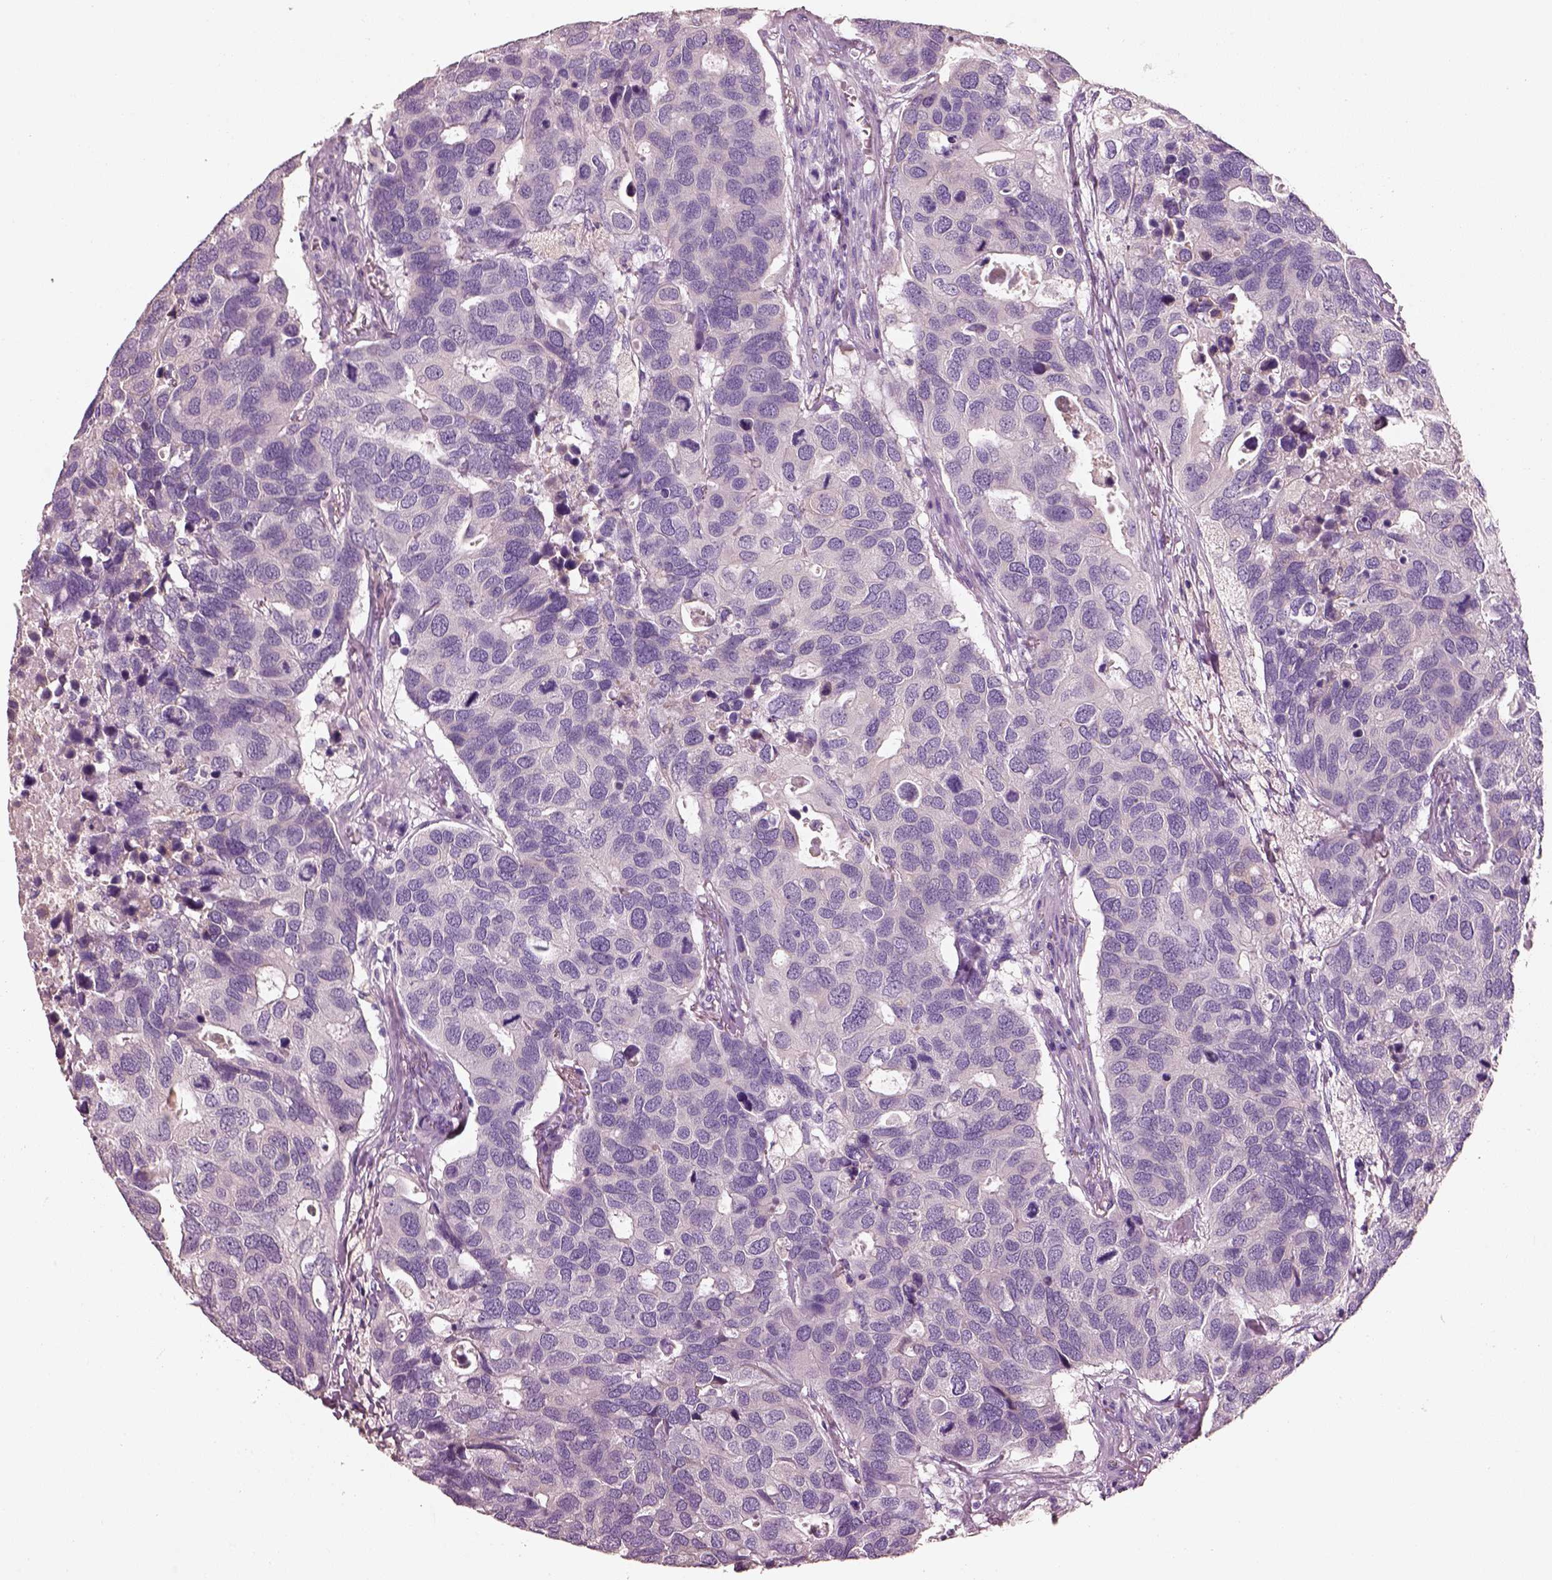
{"staining": {"intensity": "negative", "quantity": "none", "location": "none"}, "tissue": "breast cancer", "cell_type": "Tumor cells", "image_type": "cancer", "snomed": [{"axis": "morphology", "description": "Duct carcinoma"}, {"axis": "topography", "description": "Breast"}], "caption": "There is no significant positivity in tumor cells of breast infiltrating ductal carcinoma.", "gene": "PNOC", "patient": {"sex": "female", "age": 83}}